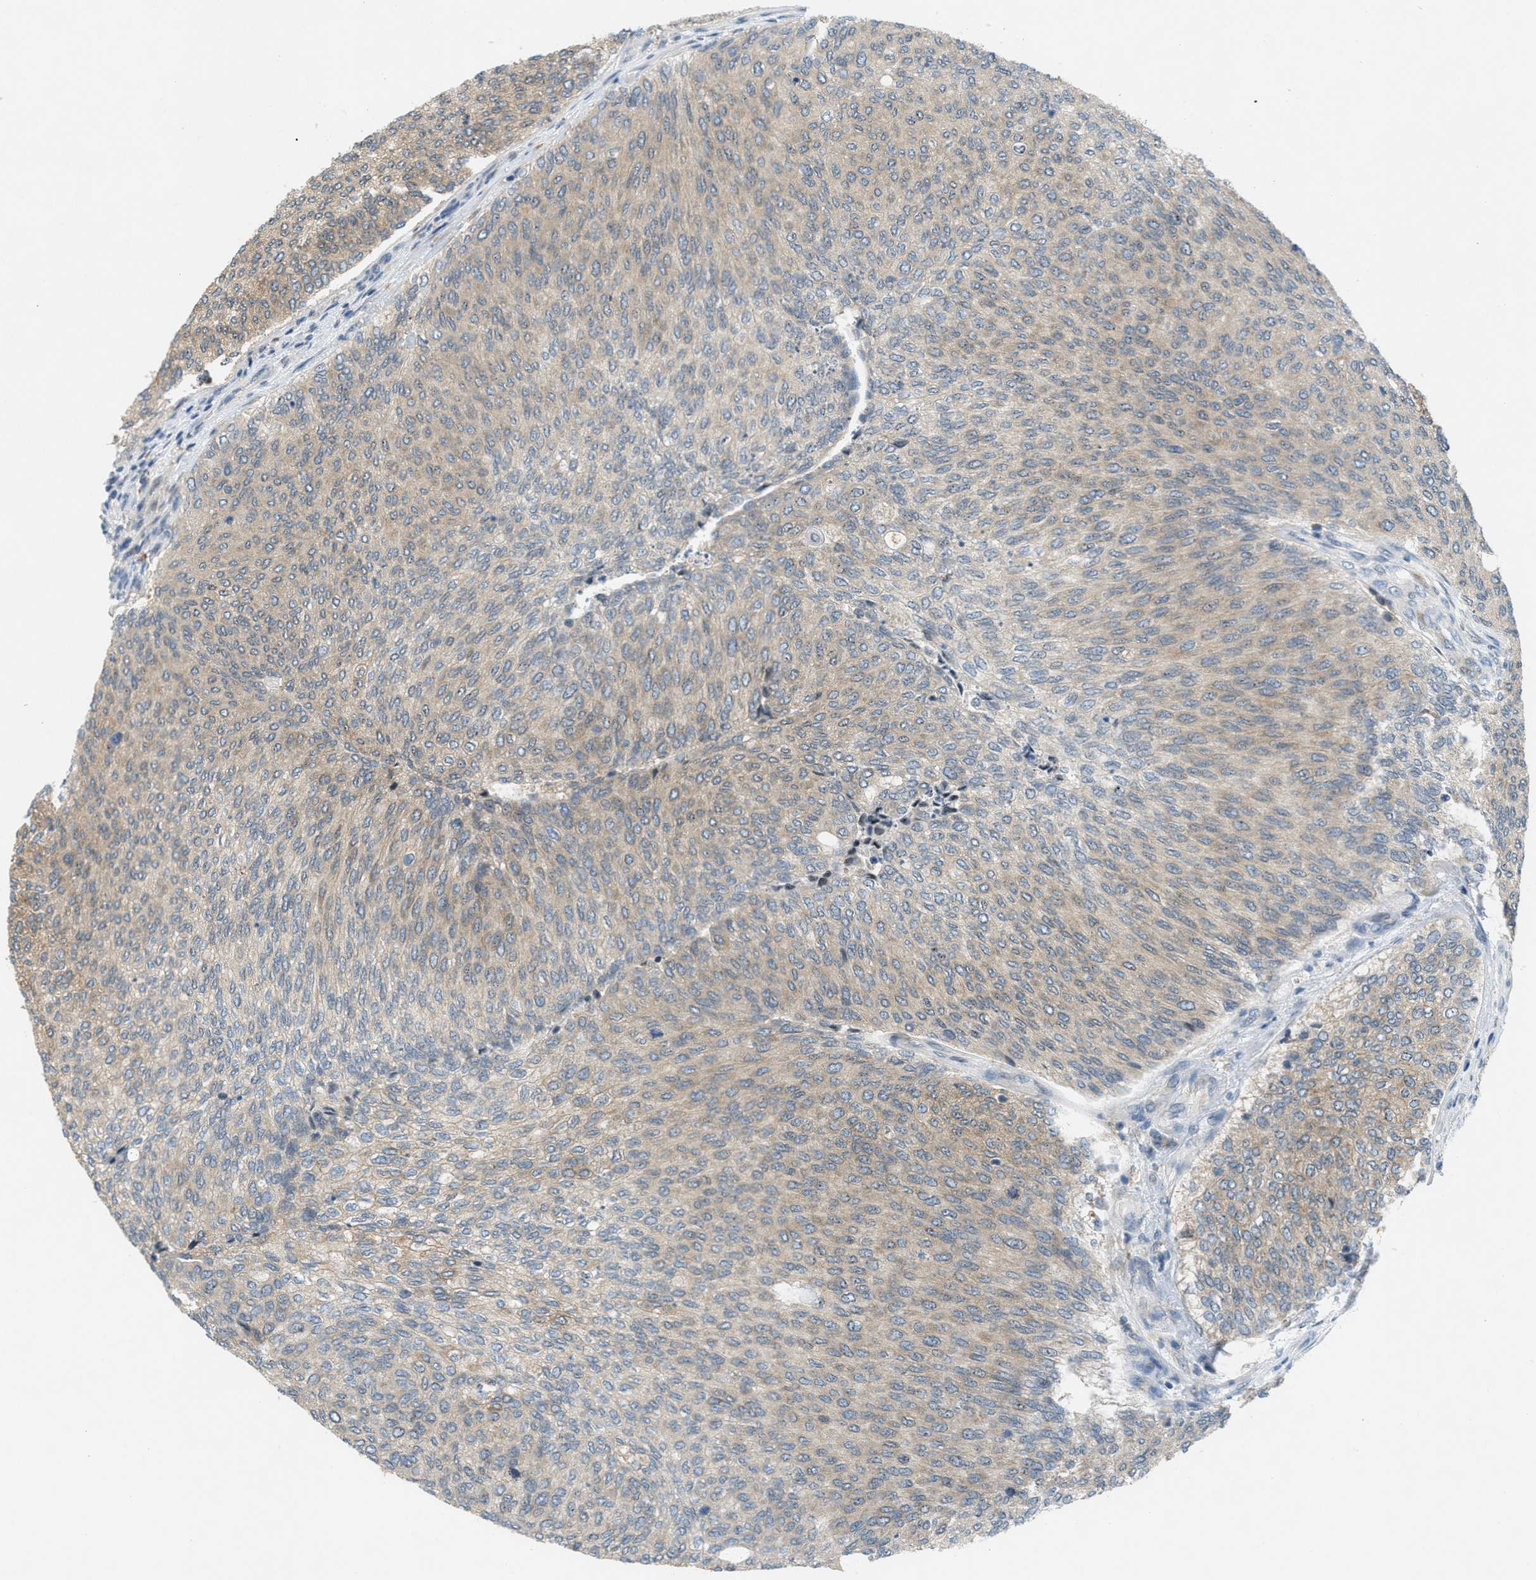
{"staining": {"intensity": "moderate", "quantity": "25%-75%", "location": "cytoplasmic/membranous"}, "tissue": "urothelial cancer", "cell_type": "Tumor cells", "image_type": "cancer", "snomed": [{"axis": "morphology", "description": "Urothelial carcinoma, Low grade"}, {"axis": "topography", "description": "Urinary bladder"}], "caption": "This is a histology image of immunohistochemistry (IHC) staining of urothelial cancer, which shows moderate staining in the cytoplasmic/membranous of tumor cells.", "gene": "SIGMAR1", "patient": {"sex": "female", "age": 79}}